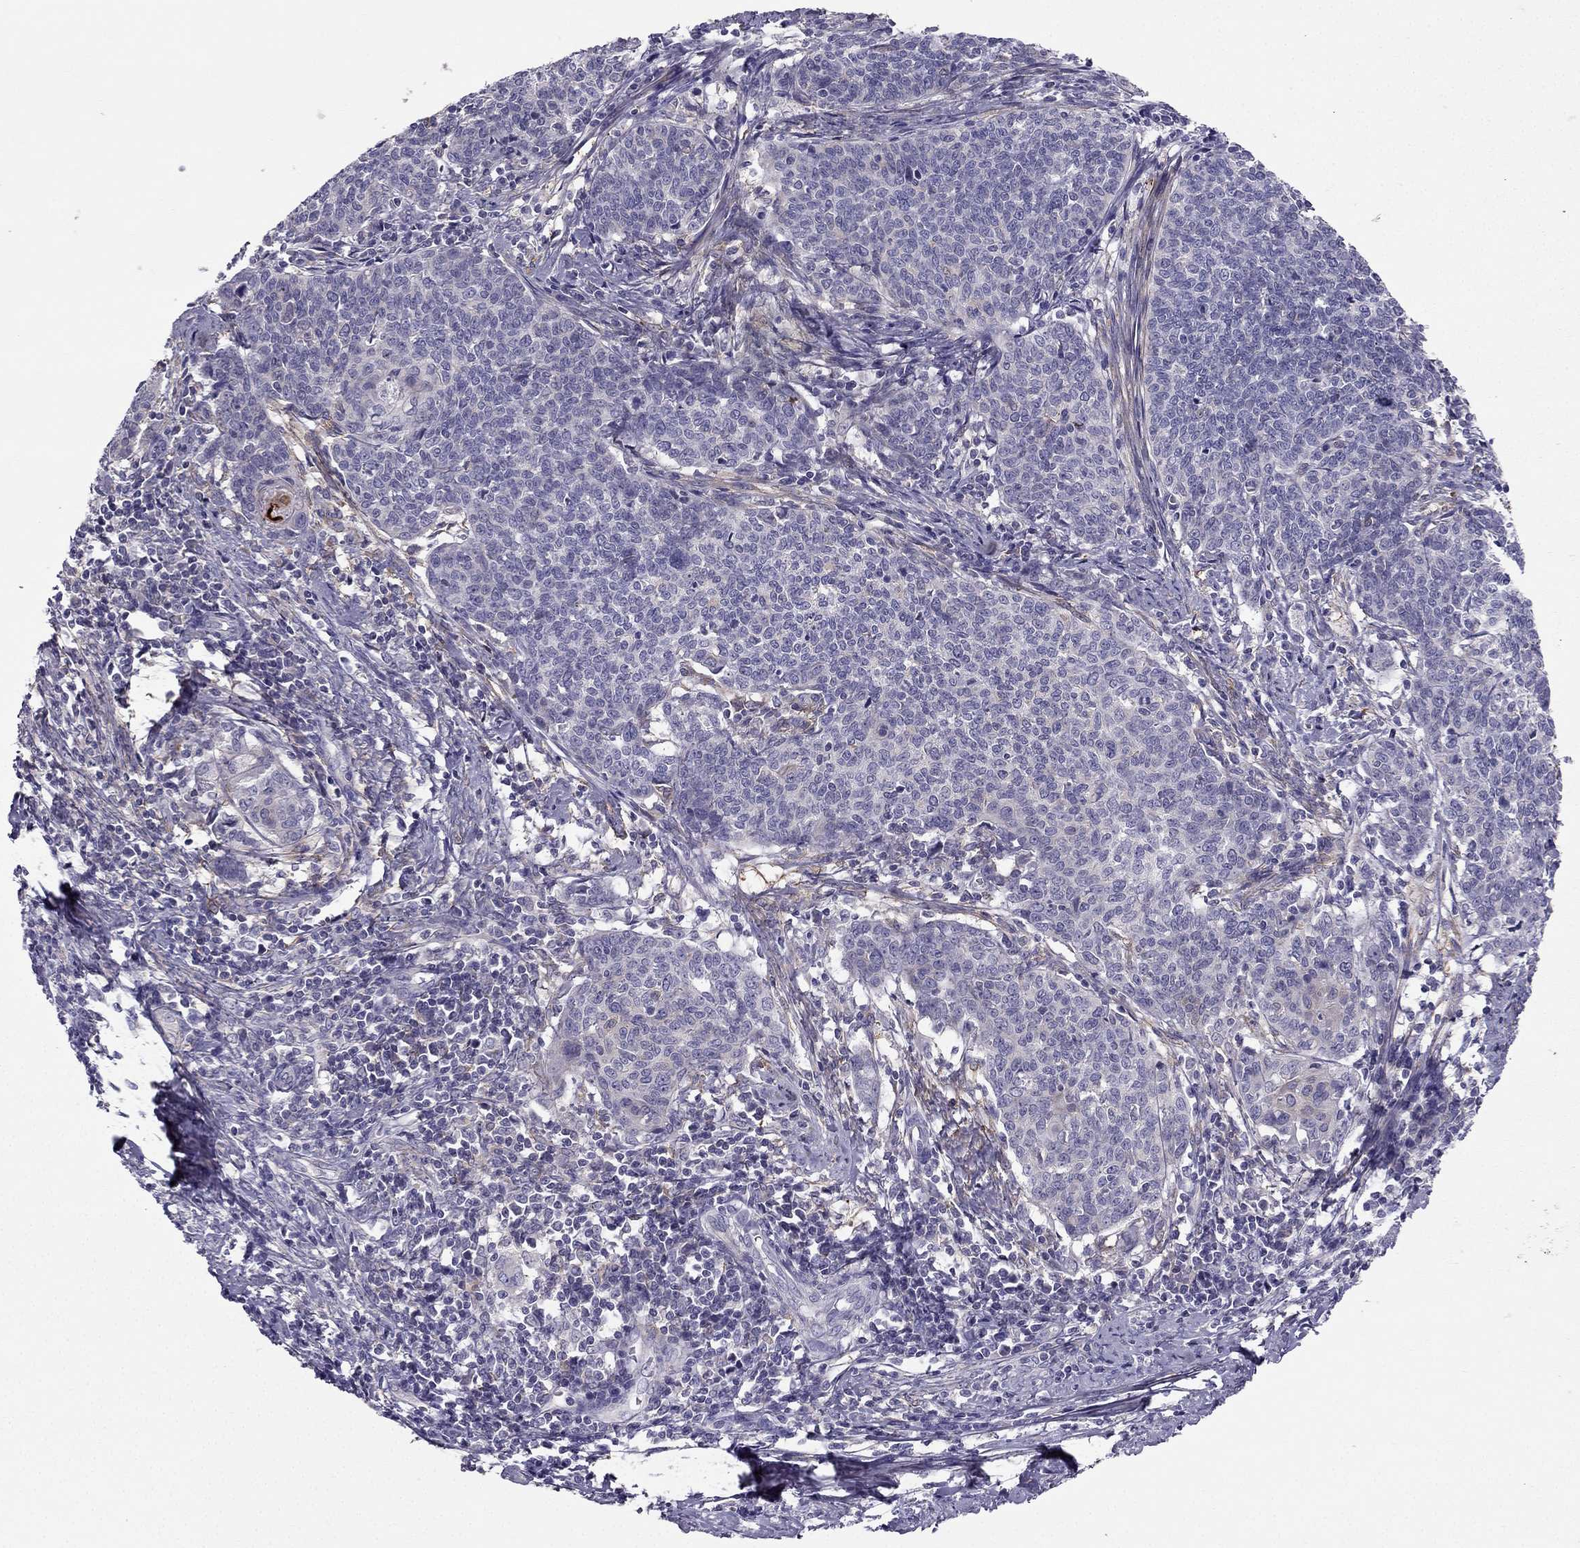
{"staining": {"intensity": "negative", "quantity": "none", "location": "none"}, "tissue": "cervical cancer", "cell_type": "Tumor cells", "image_type": "cancer", "snomed": [{"axis": "morphology", "description": "Squamous cell carcinoma, NOS"}, {"axis": "topography", "description": "Cervix"}], "caption": "Image shows no significant protein staining in tumor cells of squamous cell carcinoma (cervical).", "gene": "SYT5", "patient": {"sex": "female", "age": 39}}